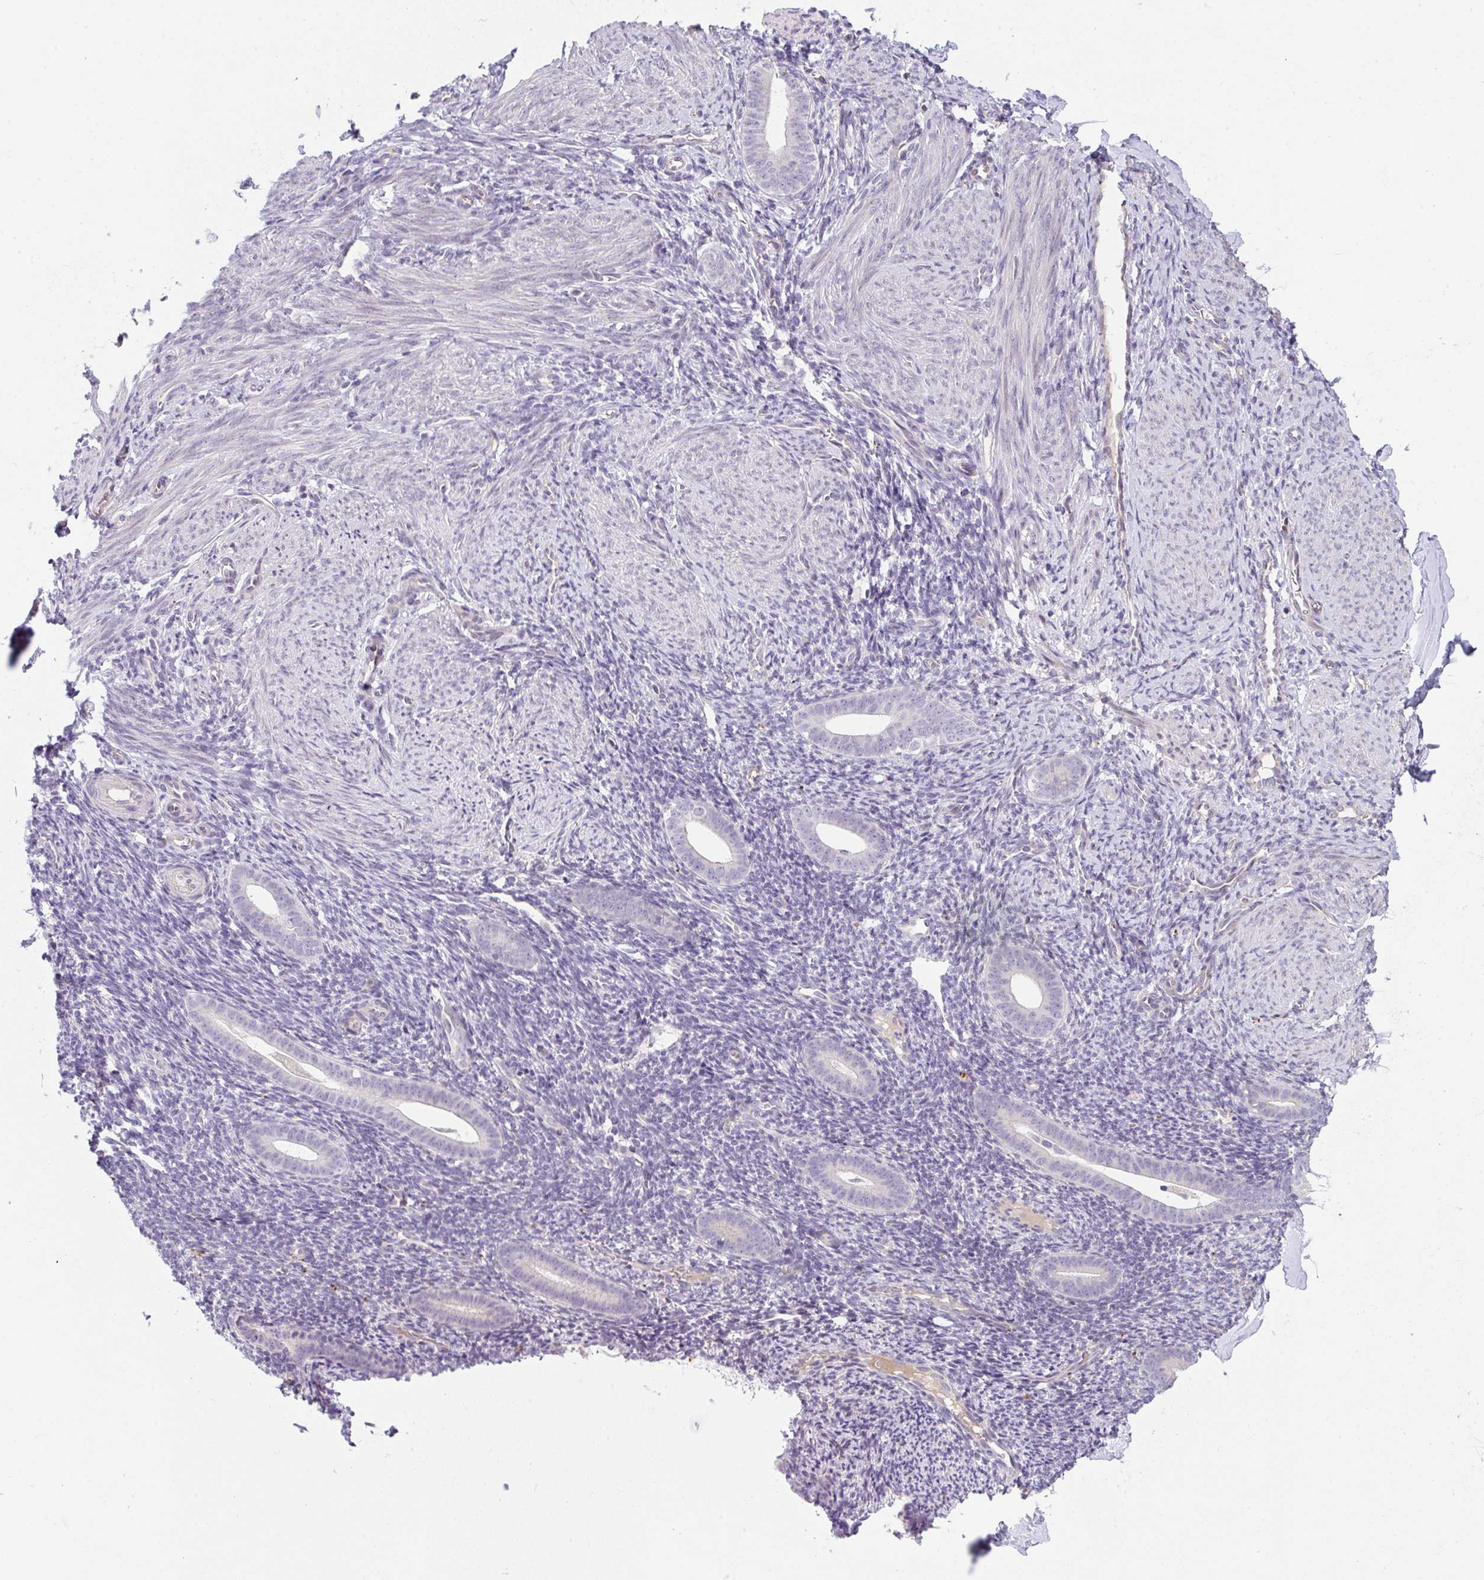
{"staining": {"intensity": "negative", "quantity": "none", "location": "none"}, "tissue": "endometrium", "cell_type": "Cells in endometrial stroma", "image_type": "normal", "snomed": [{"axis": "morphology", "description": "Normal tissue, NOS"}, {"axis": "topography", "description": "Endometrium"}], "caption": "Cells in endometrial stroma show no significant staining in unremarkable endometrium.", "gene": "TNFRSF10A", "patient": {"sex": "female", "age": 39}}